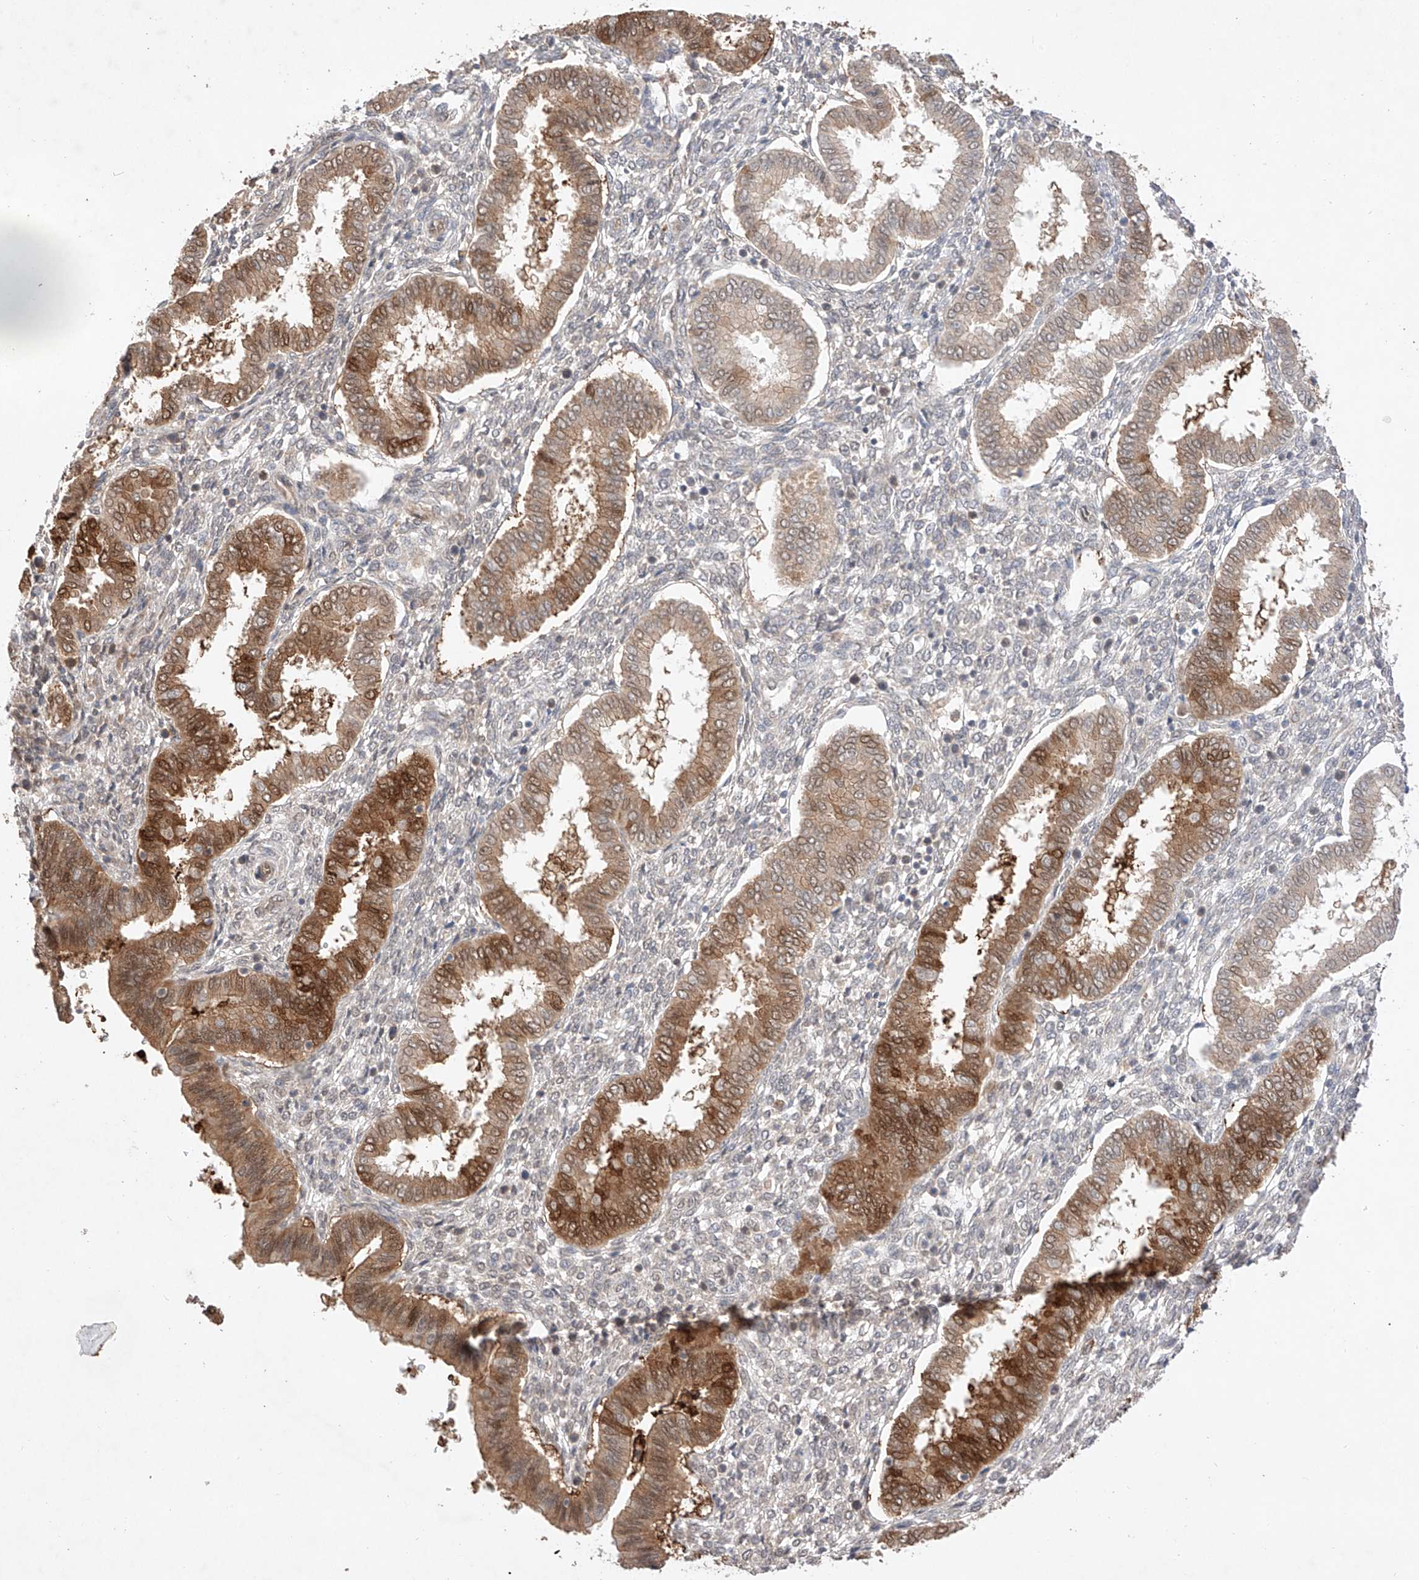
{"staining": {"intensity": "negative", "quantity": "none", "location": "none"}, "tissue": "endometrium", "cell_type": "Cells in endometrial stroma", "image_type": "normal", "snomed": [{"axis": "morphology", "description": "Normal tissue, NOS"}, {"axis": "topography", "description": "Endometrium"}], "caption": "IHC of normal endometrium reveals no expression in cells in endometrial stroma. (DAB immunohistochemistry (IHC) visualized using brightfield microscopy, high magnification).", "gene": "ZNF124", "patient": {"sex": "female", "age": 24}}